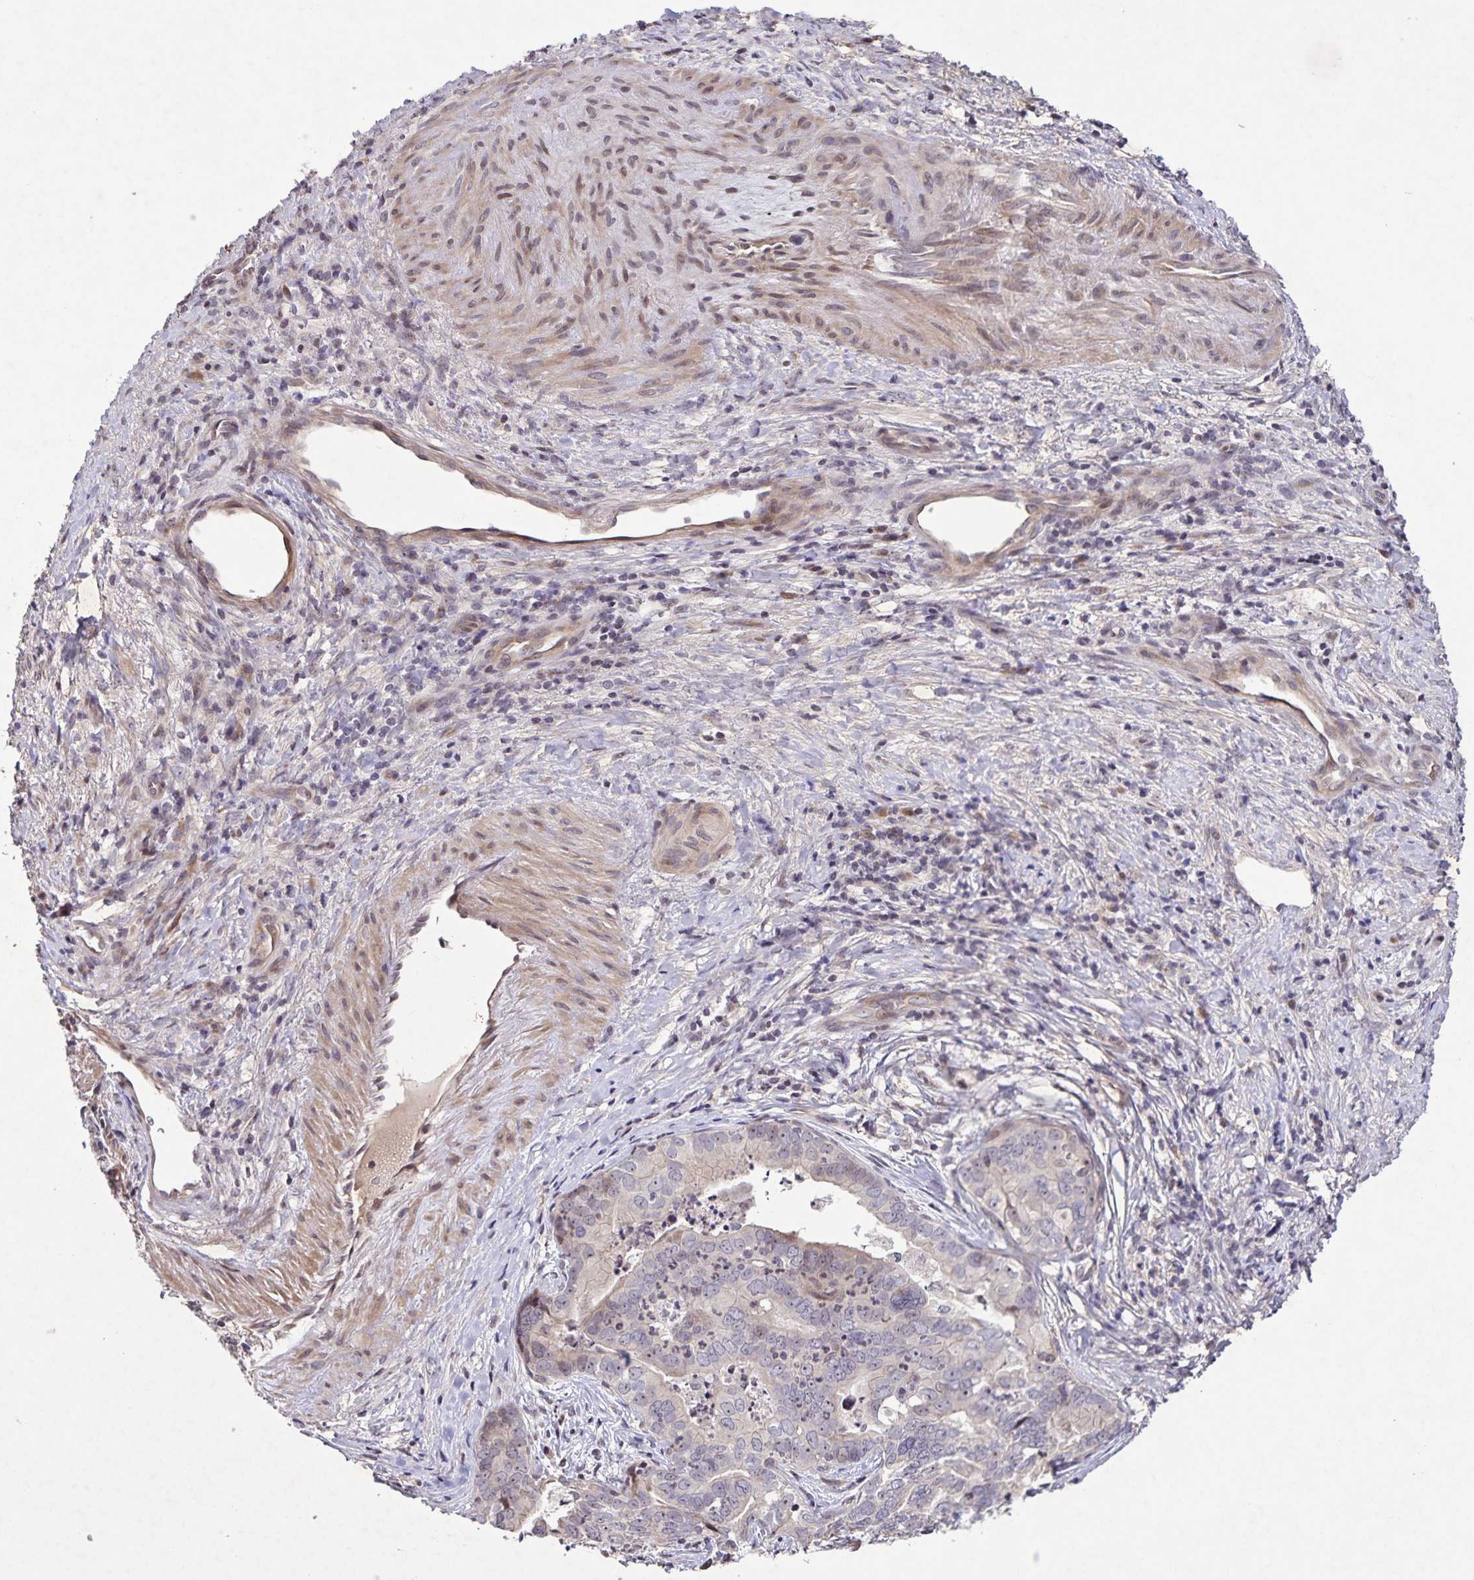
{"staining": {"intensity": "negative", "quantity": "none", "location": "none"}, "tissue": "liver cancer", "cell_type": "Tumor cells", "image_type": "cancer", "snomed": [{"axis": "morphology", "description": "Cholangiocarcinoma"}, {"axis": "topography", "description": "Liver"}], "caption": "Tumor cells show no significant staining in liver cancer (cholangiocarcinoma).", "gene": "GDF2", "patient": {"sex": "female", "age": 64}}